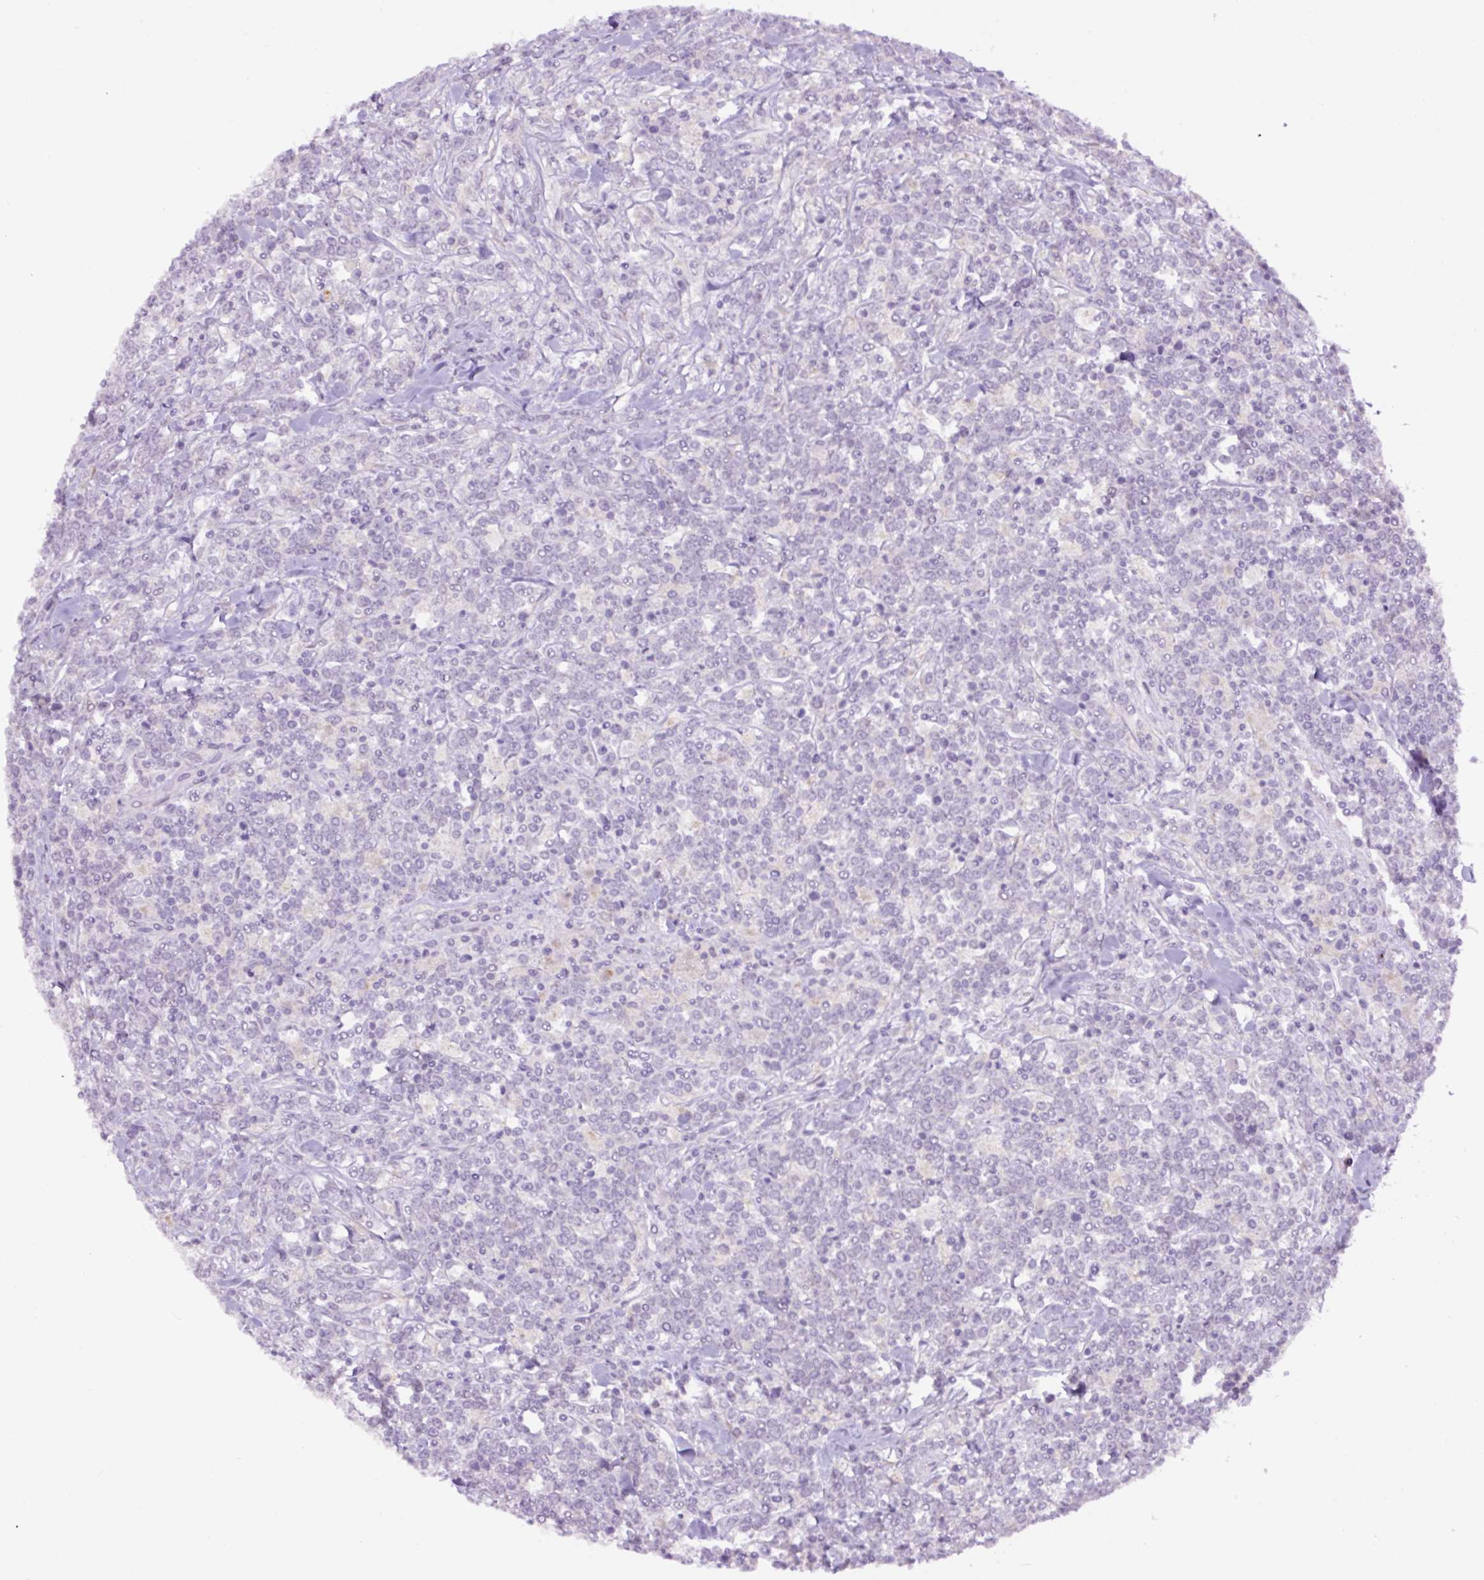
{"staining": {"intensity": "negative", "quantity": "none", "location": "none"}, "tissue": "lymphoma", "cell_type": "Tumor cells", "image_type": "cancer", "snomed": [{"axis": "morphology", "description": "Malignant lymphoma, non-Hodgkin's type, High grade"}, {"axis": "topography", "description": "Small intestine"}, {"axis": "topography", "description": "Colon"}], "caption": "High-grade malignant lymphoma, non-Hodgkin's type was stained to show a protein in brown. There is no significant expression in tumor cells.", "gene": "MFSD3", "patient": {"sex": "male", "age": 8}}